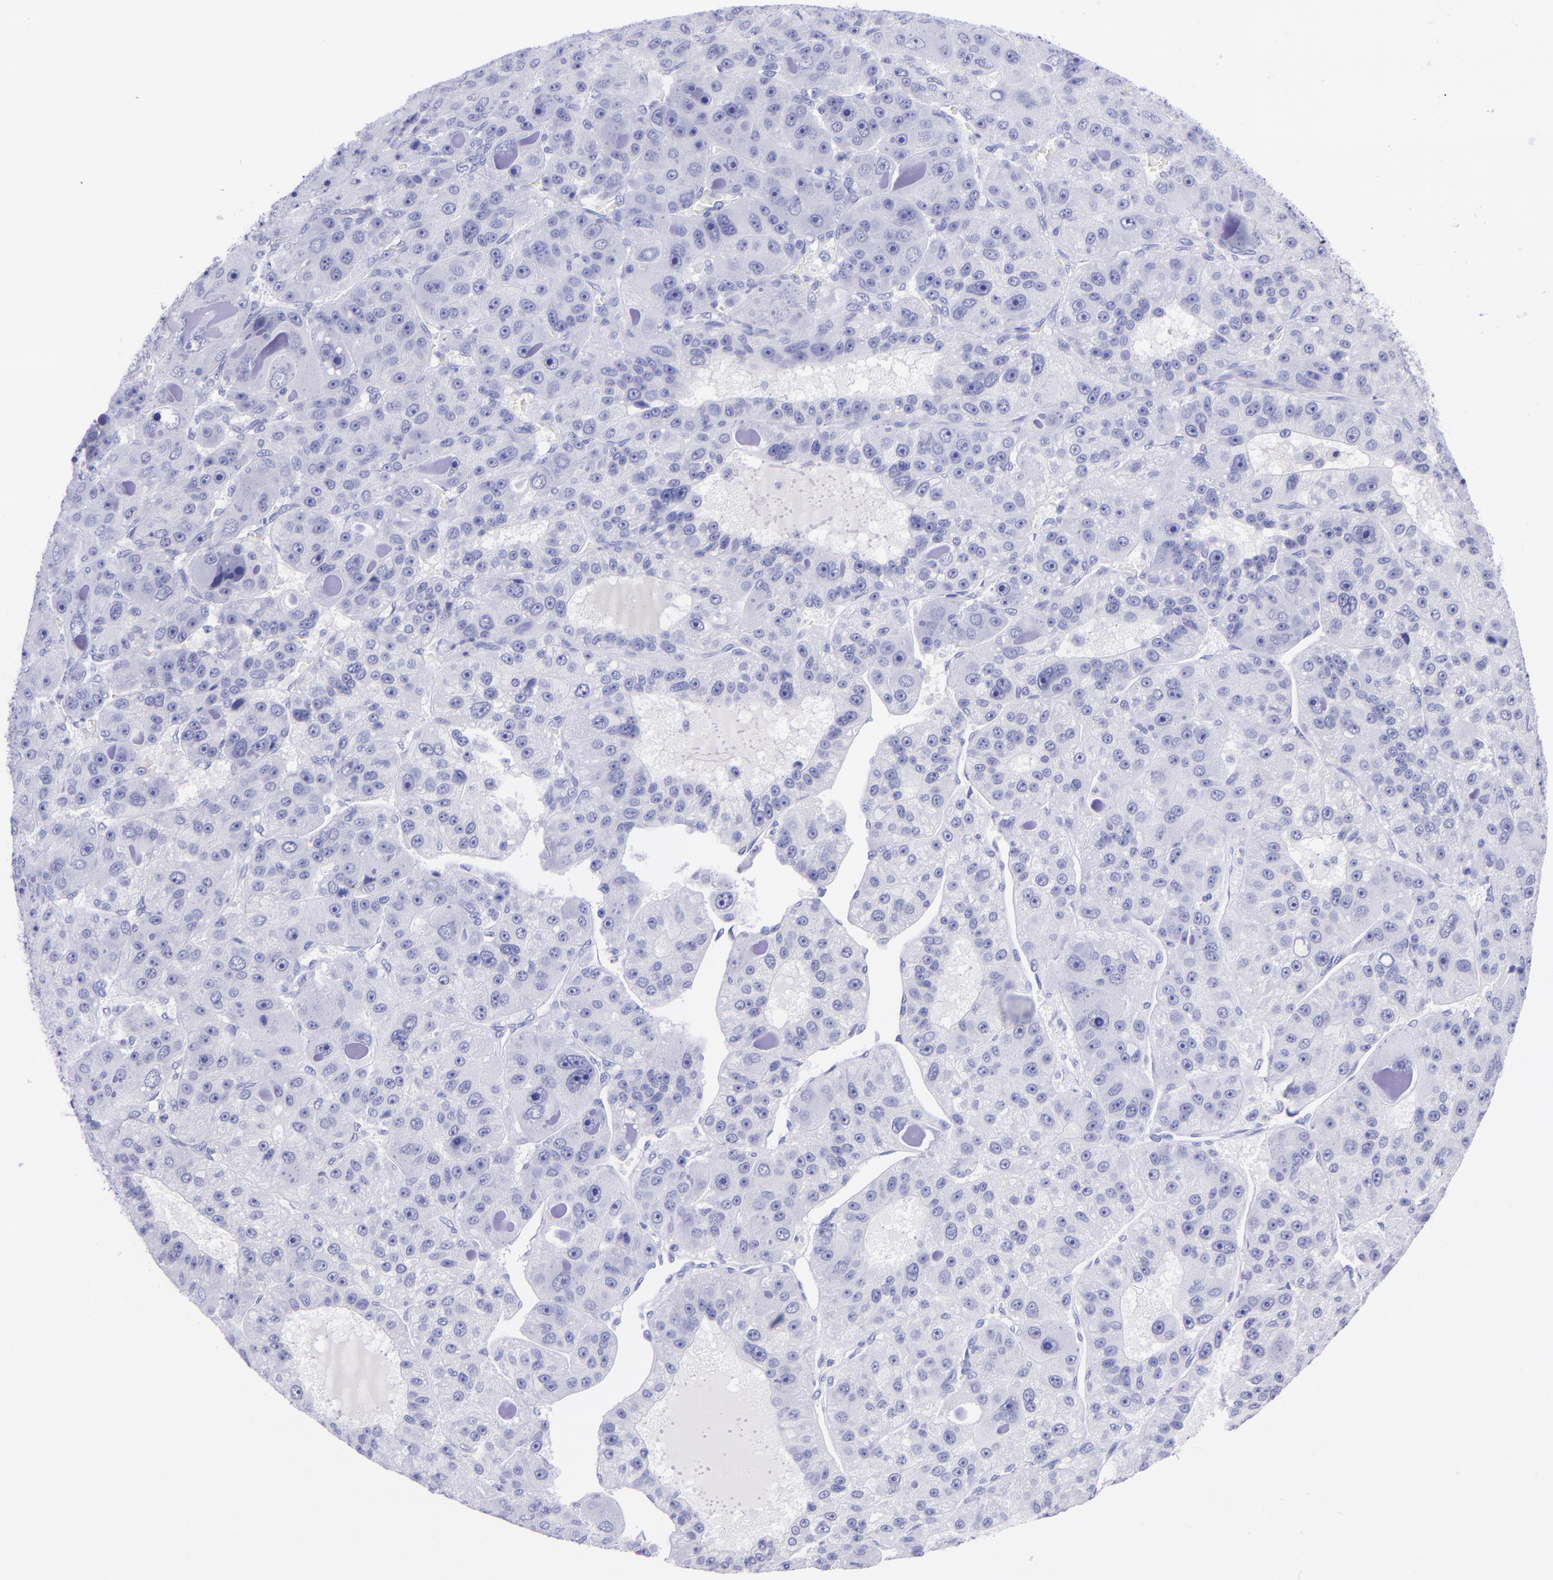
{"staining": {"intensity": "negative", "quantity": "none", "location": "none"}, "tissue": "liver cancer", "cell_type": "Tumor cells", "image_type": "cancer", "snomed": [{"axis": "morphology", "description": "Carcinoma, Hepatocellular, NOS"}, {"axis": "topography", "description": "Liver"}], "caption": "Human liver cancer (hepatocellular carcinoma) stained for a protein using immunohistochemistry (IHC) shows no positivity in tumor cells.", "gene": "MBP", "patient": {"sex": "male", "age": 76}}